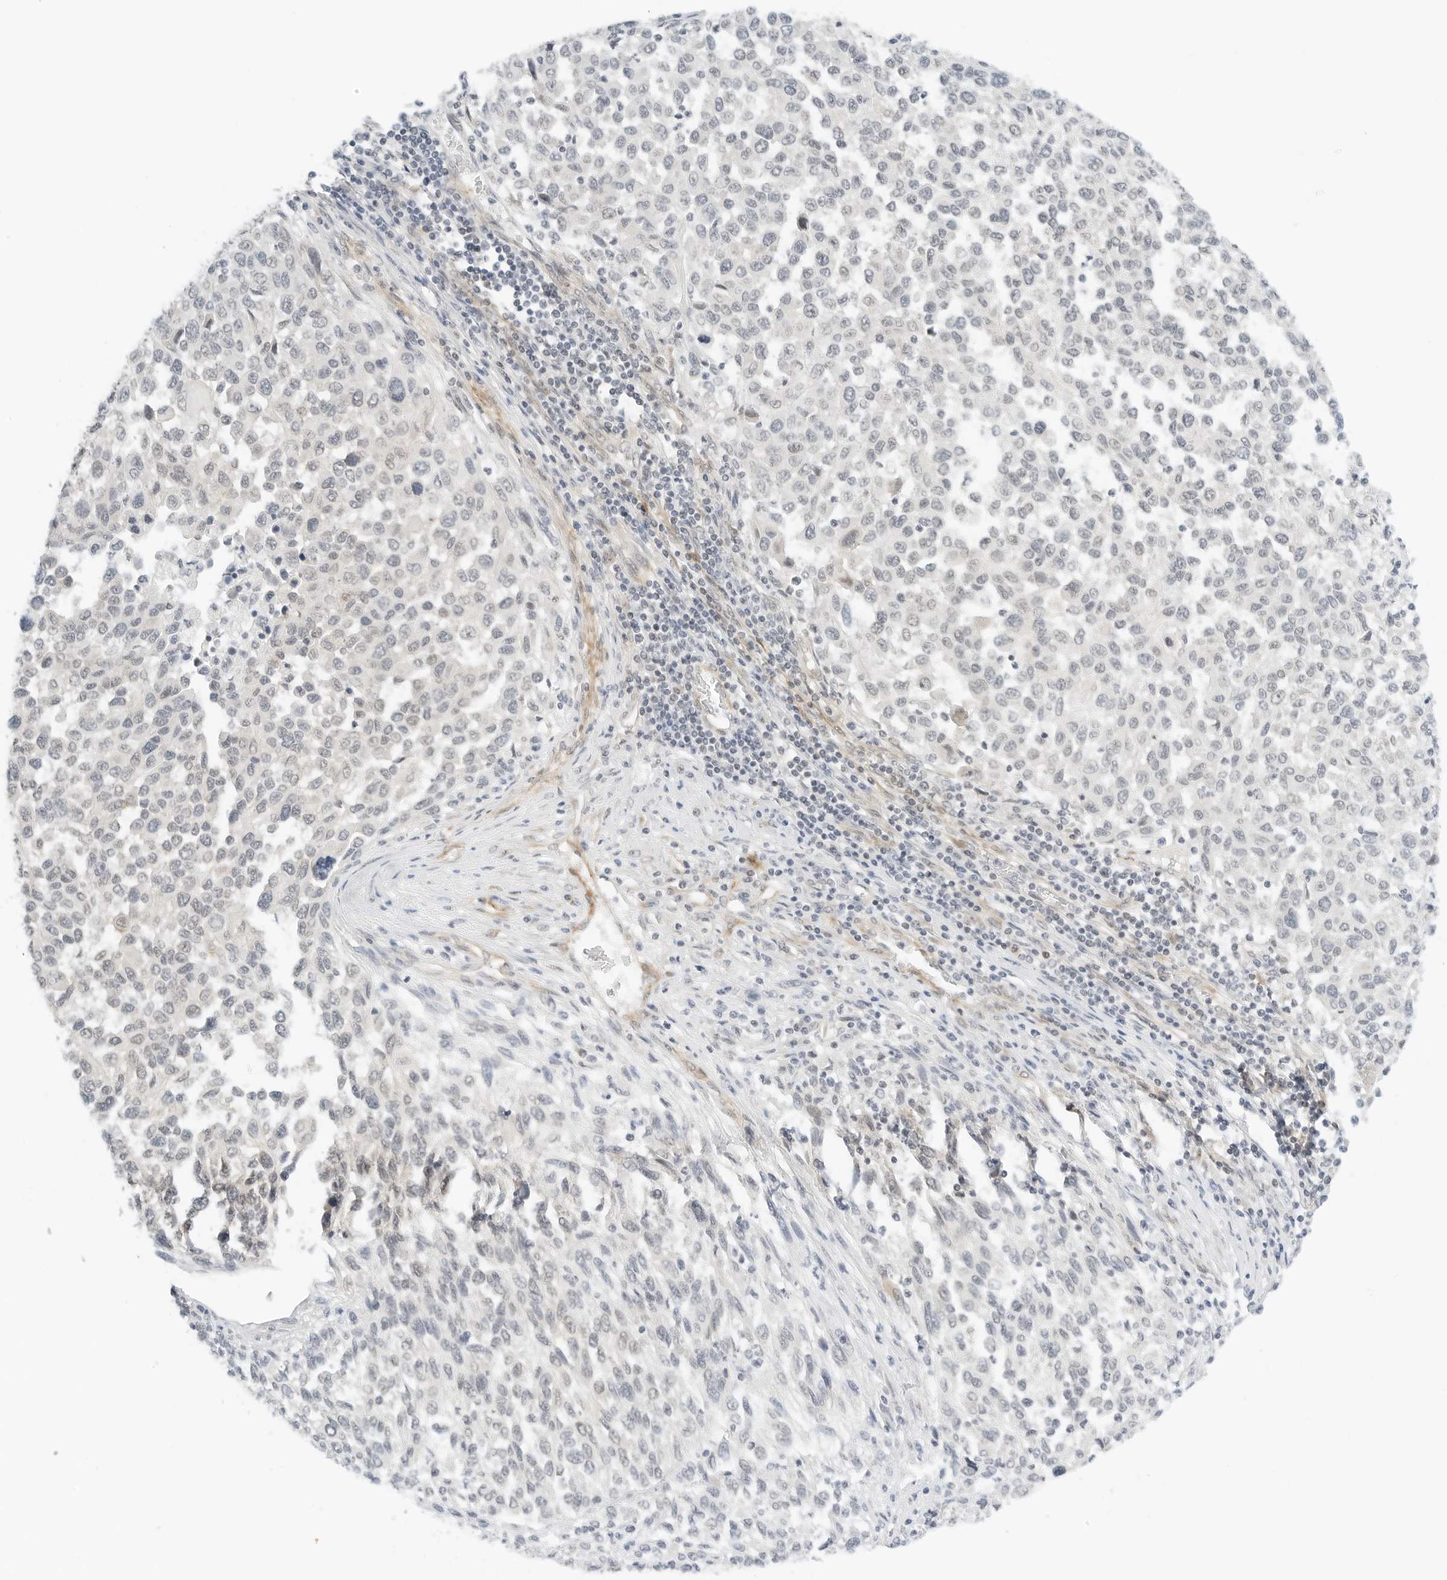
{"staining": {"intensity": "negative", "quantity": "none", "location": "none"}, "tissue": "melanoma", "cell_type": "Tumor cells", "image_type": "cancer", "snomed": [{"axis": "morphology", "description": "Malignant melanoma, Metastatic site"}, {"axis": "topography", "description": "Lymph node"}], "caption": "DAB immunohistochemical staining of human melanoma exhibits no significant staining in tumor cells.", "gene": "NEO1", "patient": {"sex": "male", "age": 61}}